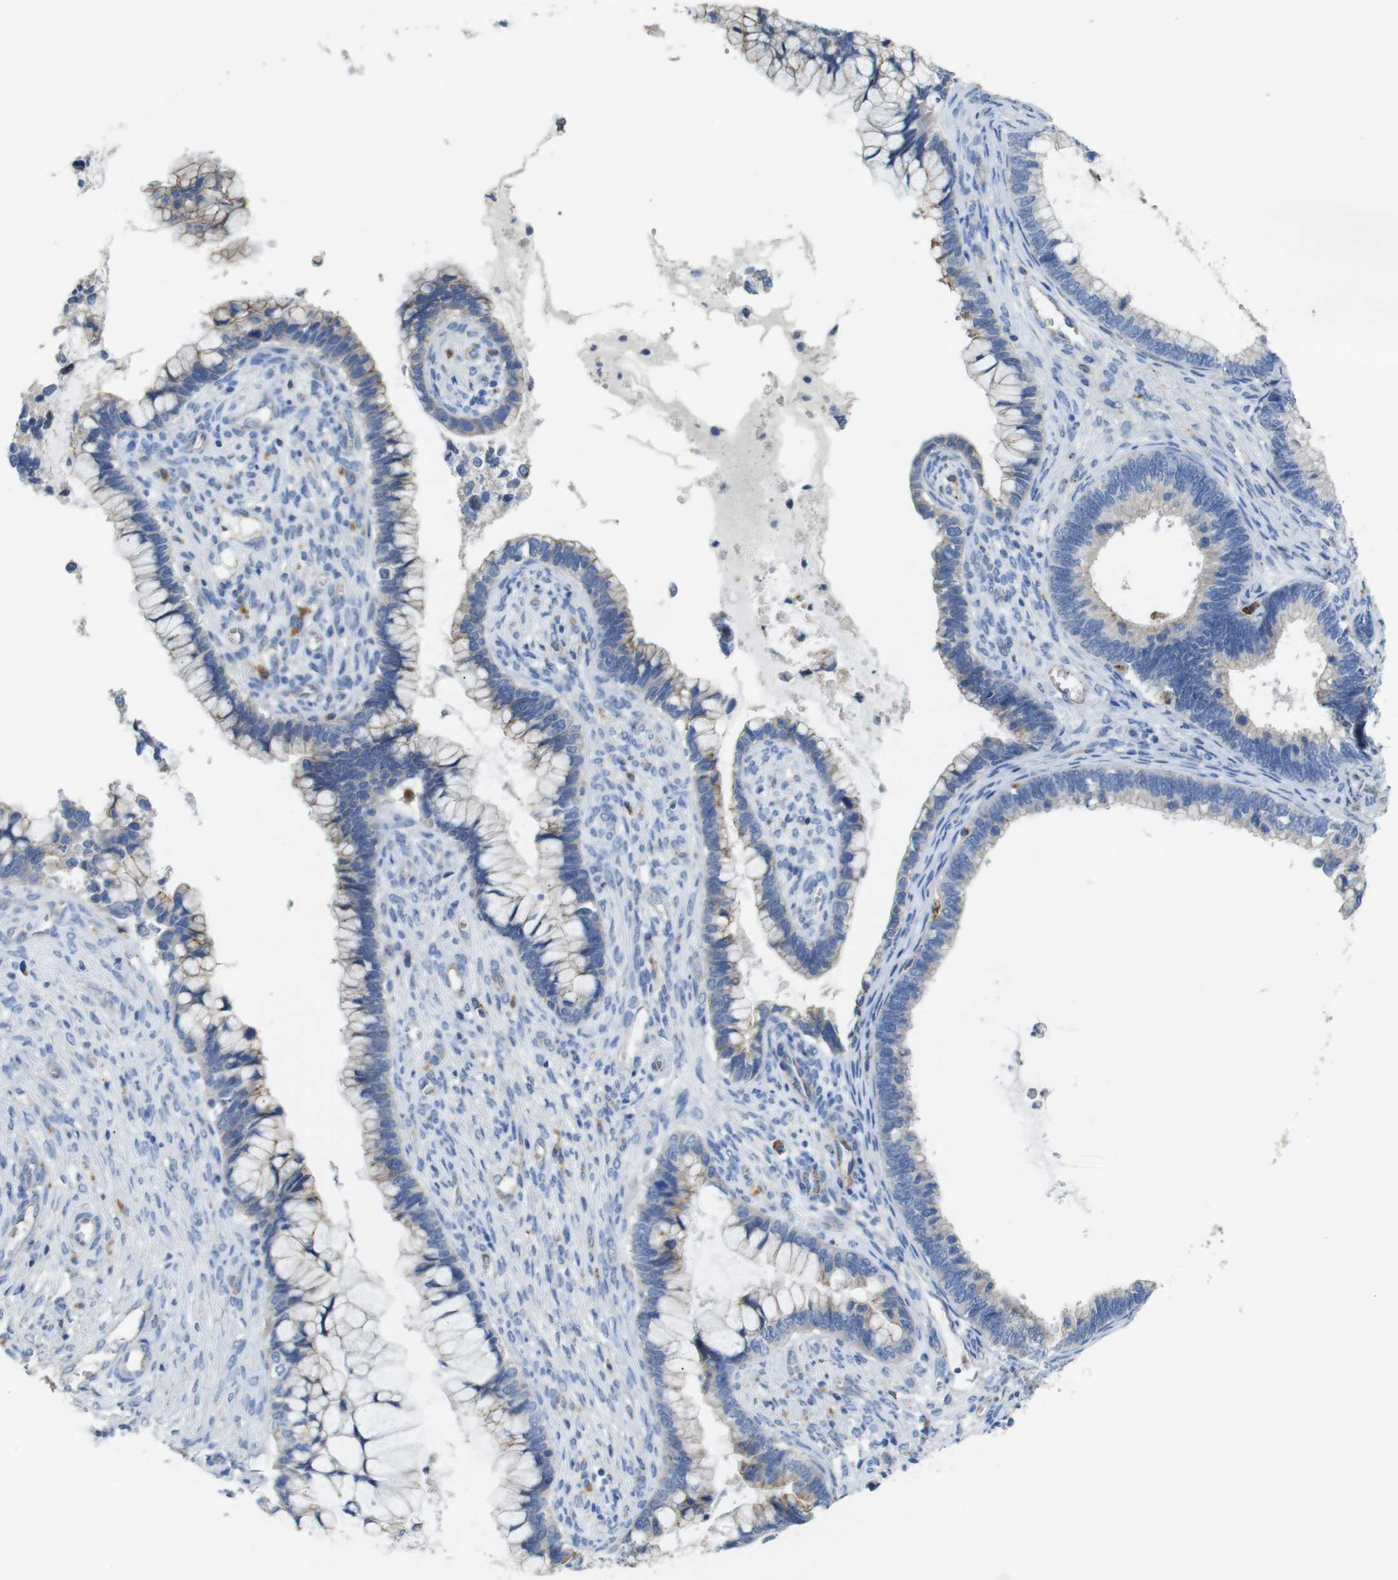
{"staining": {"intensity": "weak", "quantity": "25%-75%", "location": "cytoplasmic/membranous"}, "tissue": "cervical cancer", "cell_type": "Tumor cells", "image_type": "cancer", "snomed": [{"axis": "morphology", "description": "Adenocarcinoma, NOS"}, {"axis": "topography", "description": "Cervix"}], "caption": "A brown stain labels weak cytoplasmic/membranous expression of a protein in human cervical adenocarcinoma tumor cells. The protein is stained brown, and the nuclei are stained in blue (DAB (3,3'-diaminobenzidine) IHC with brightfield microscopy, high magnification).", "gene": "NHLRC3", "patient": {"sex": "female", "age": 44}}